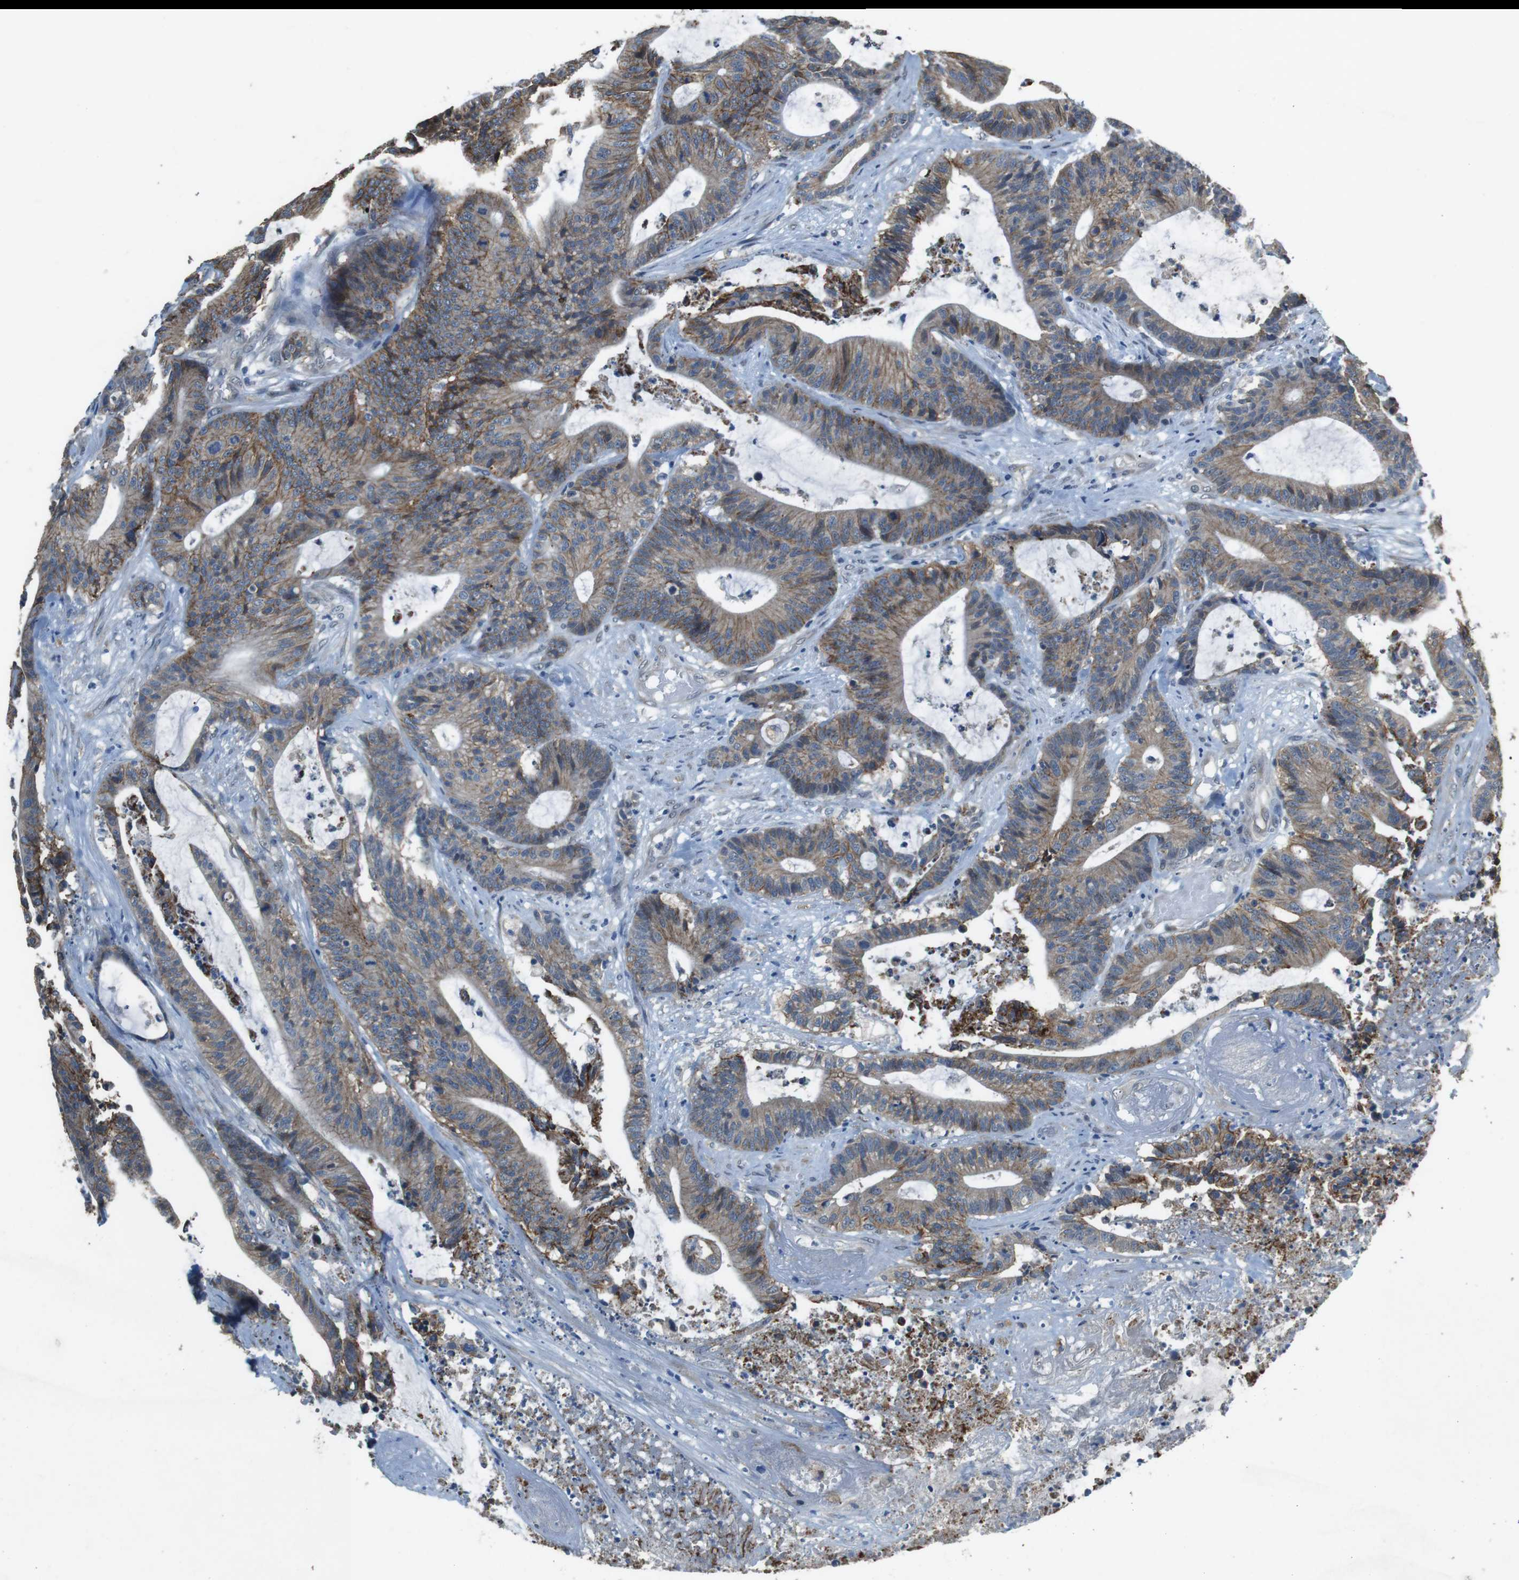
{"staining": {"intensity": "moderate", "quantity": "25%-75%", "location": "cytoplasmic/membranous"}, "tissue": "colorectal cancer", "cell_type": "Tumor cells", "image_type": "cancer", "snomed": [{"axis": "morphology", "description": "Adenocarcinoma, NOS"}, {"axis": "topography", "description": "Colon"}], "caption": "Colorectal adenocarcinoma stained for a protein displays moderate cytoplasmic/membranous positivity in tumor cells.", "gene": "CLDN7", "patient": {"sex": "female", "age": 84}}